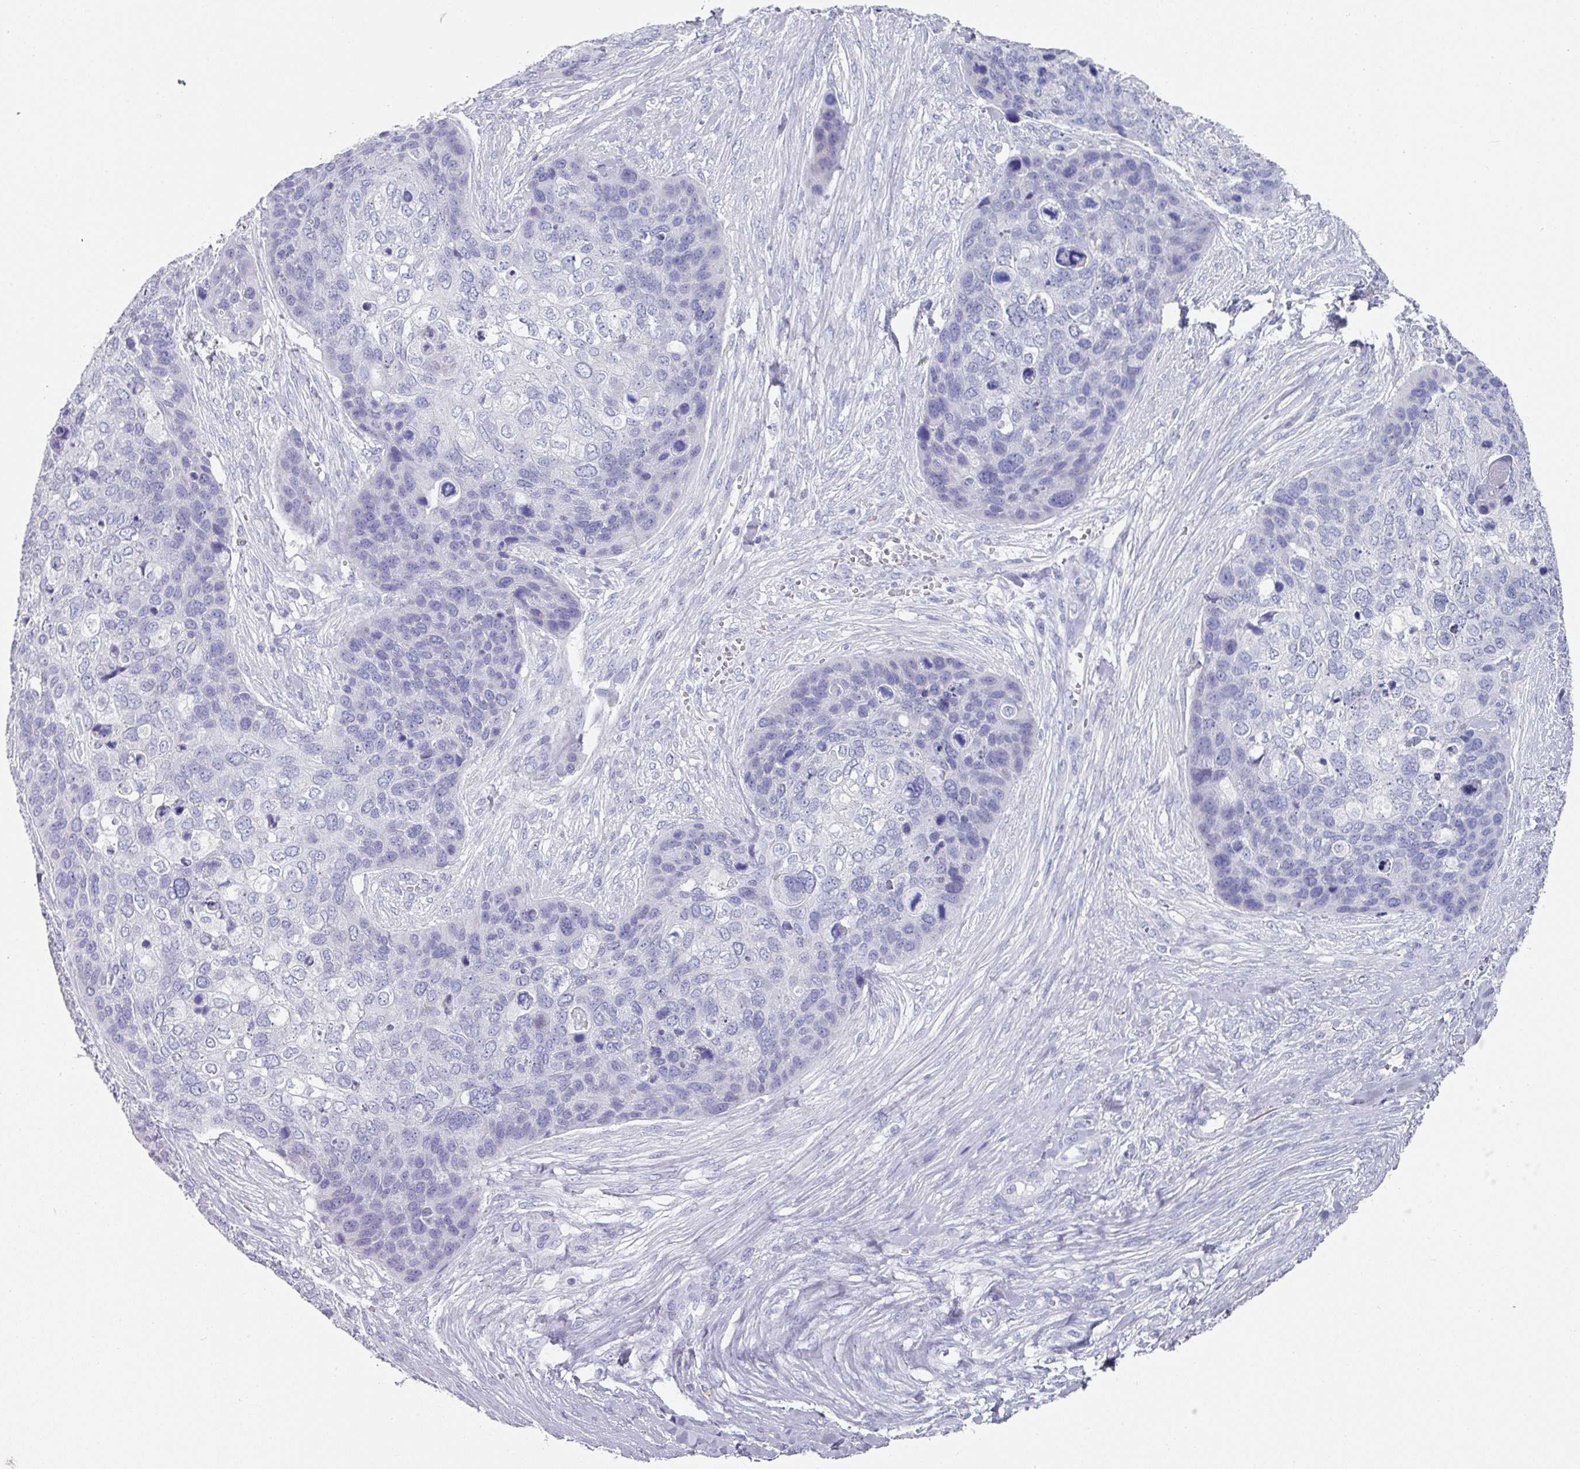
{"staining": {"intensity": "negative", "quantity": "none", "location": "none"}, "tissue": "skin cancer", "cell_type": "Tumor cells", "image_type": "cancer", "snomed": [{"axis": "morphology", "description": "Basal cell carcinoma"}, {"axis": "topography", "description": "Skin"}], "caption": "Tumor cells show no significant positivity in basal cell carcinoma (skin).", "gene": "SETBP1", "patient": {"sex": "female", "age": 74}}